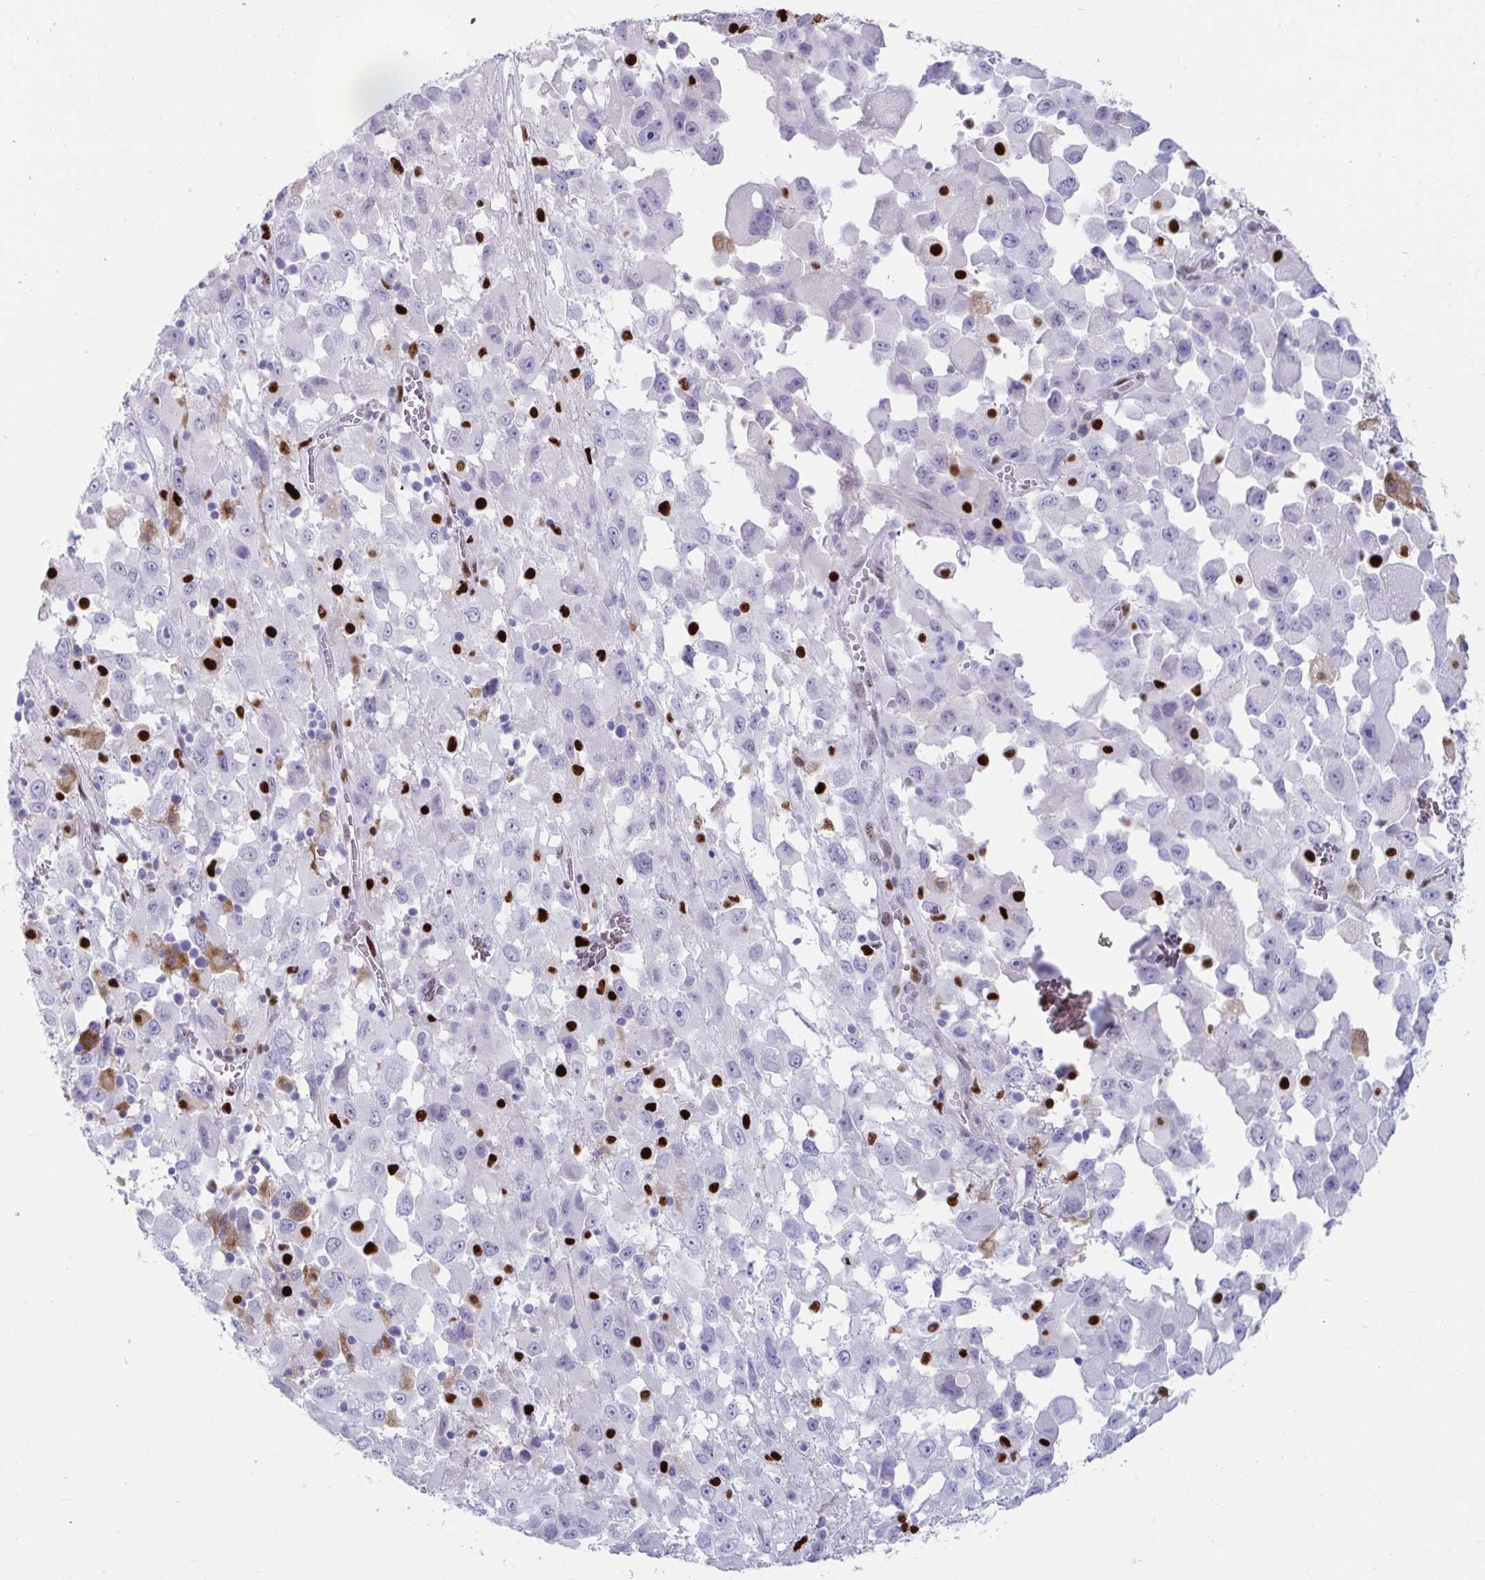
{"staining": {"intensity": "negative", "quantity": "none", "location": "none"}, "tissue": "melanoma", "cell_type": "Tumor cells", "image_type": "cancer", "snomed": [{"axis": "morphology", "description": "Malignant melanoma, Metastatic site"}, {"axis": "topography", "description": "Soft tissue"}], "caption": "This is an immunohistochemistry (IHC) histopathology image of human melanoma. There is no staining in tumor cells.", "gene": "ZNF586", "patient": {"sex": "male", "age": 50}}